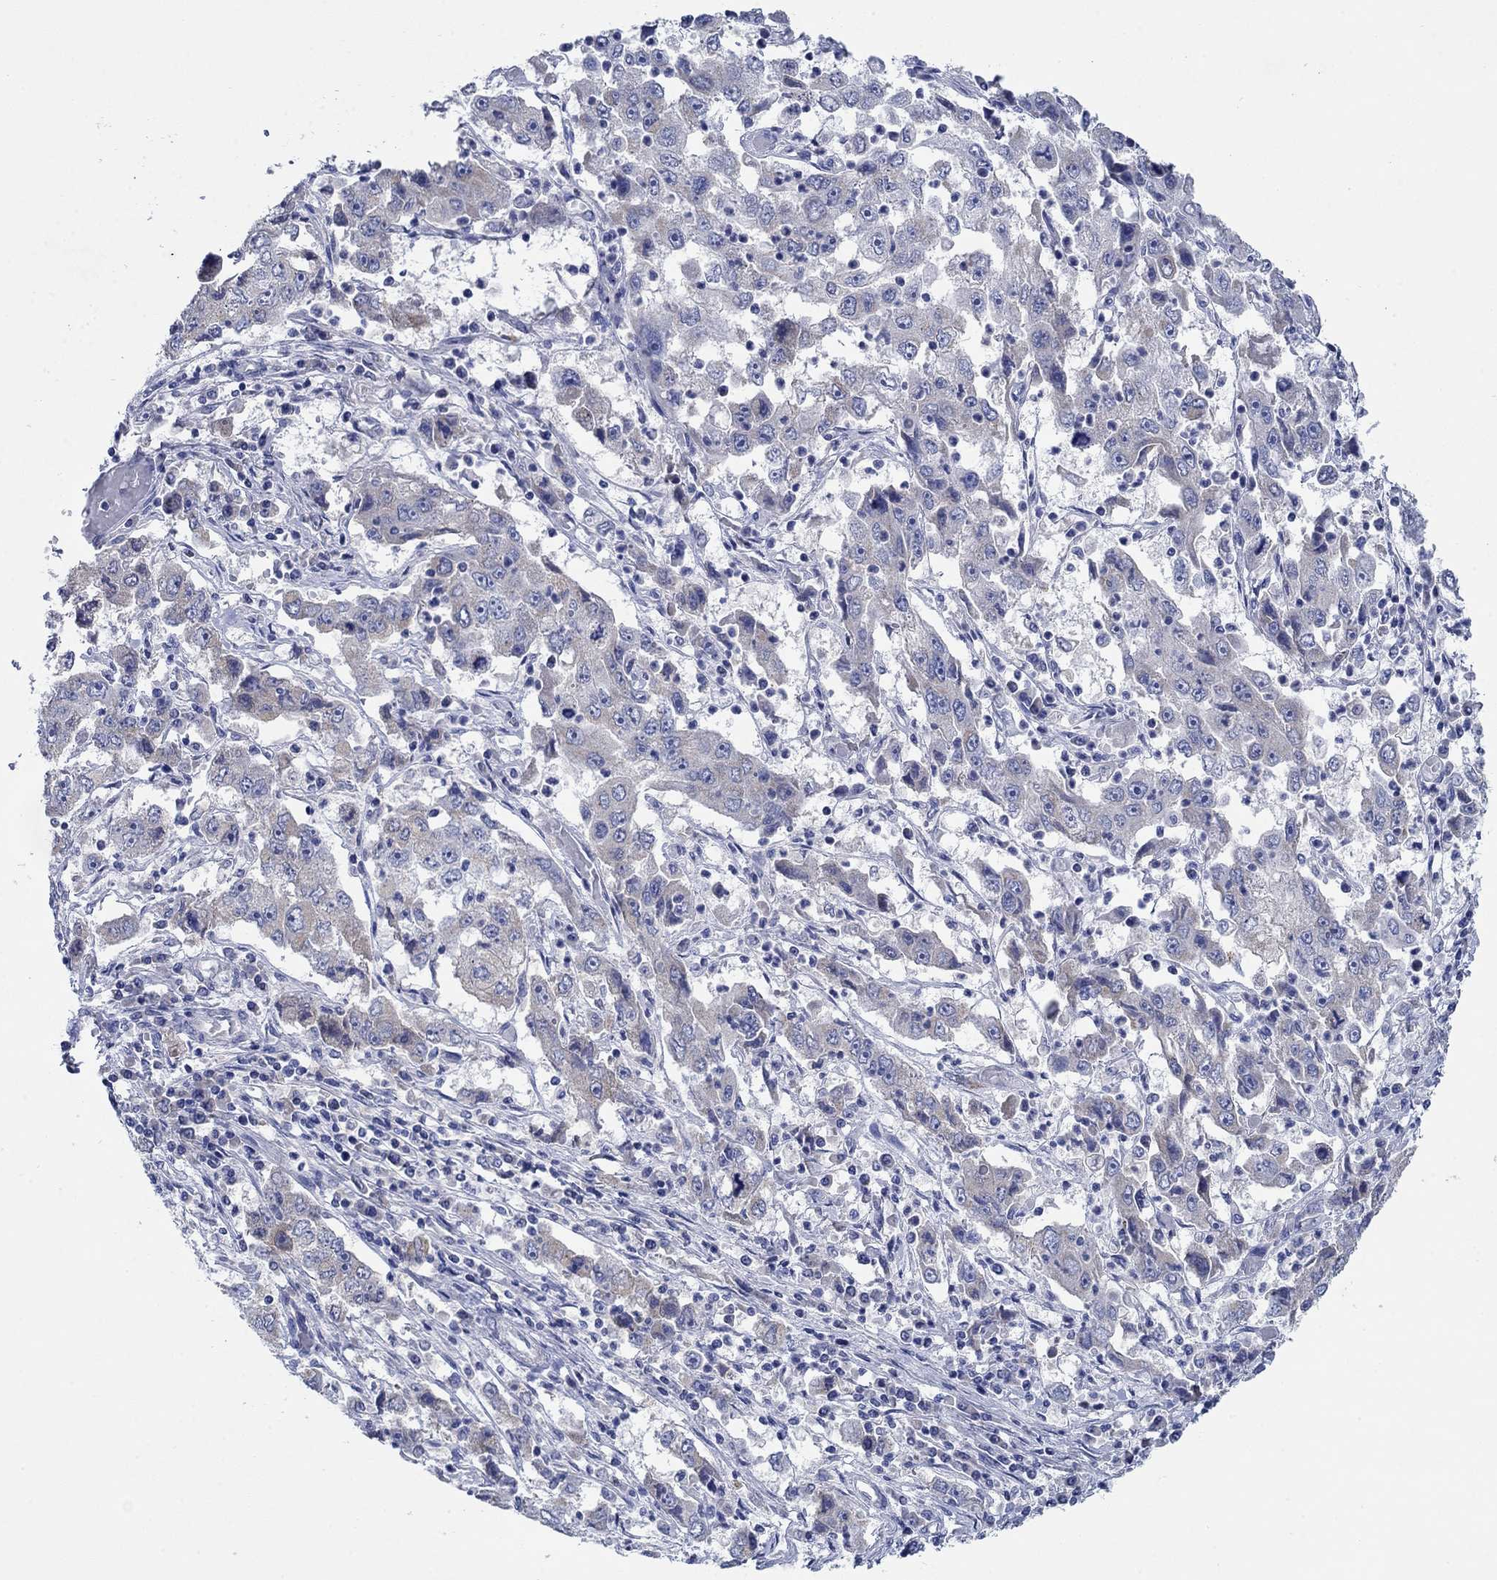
{"staining": {"intensity": "weak", "quantity": "<25%", "location": "cytoplasmic/membranous"}, "tissue": "cervical cancer", "cell_type": "Tumor cells", "image_type": "cancer", "snomed": [{"axis": "morphology", "description": "Squamous cell carcinoma, NOS"}, {"axis": "topography", "description": "Cervix"}], "caption": "DAB immunohistochemical staining of squamous cell carcinoma (cervical) demonstrates no significant staining in tumor cells.", "gene": "TRIM16", "patient": {"sex": "female", "age": 36}}